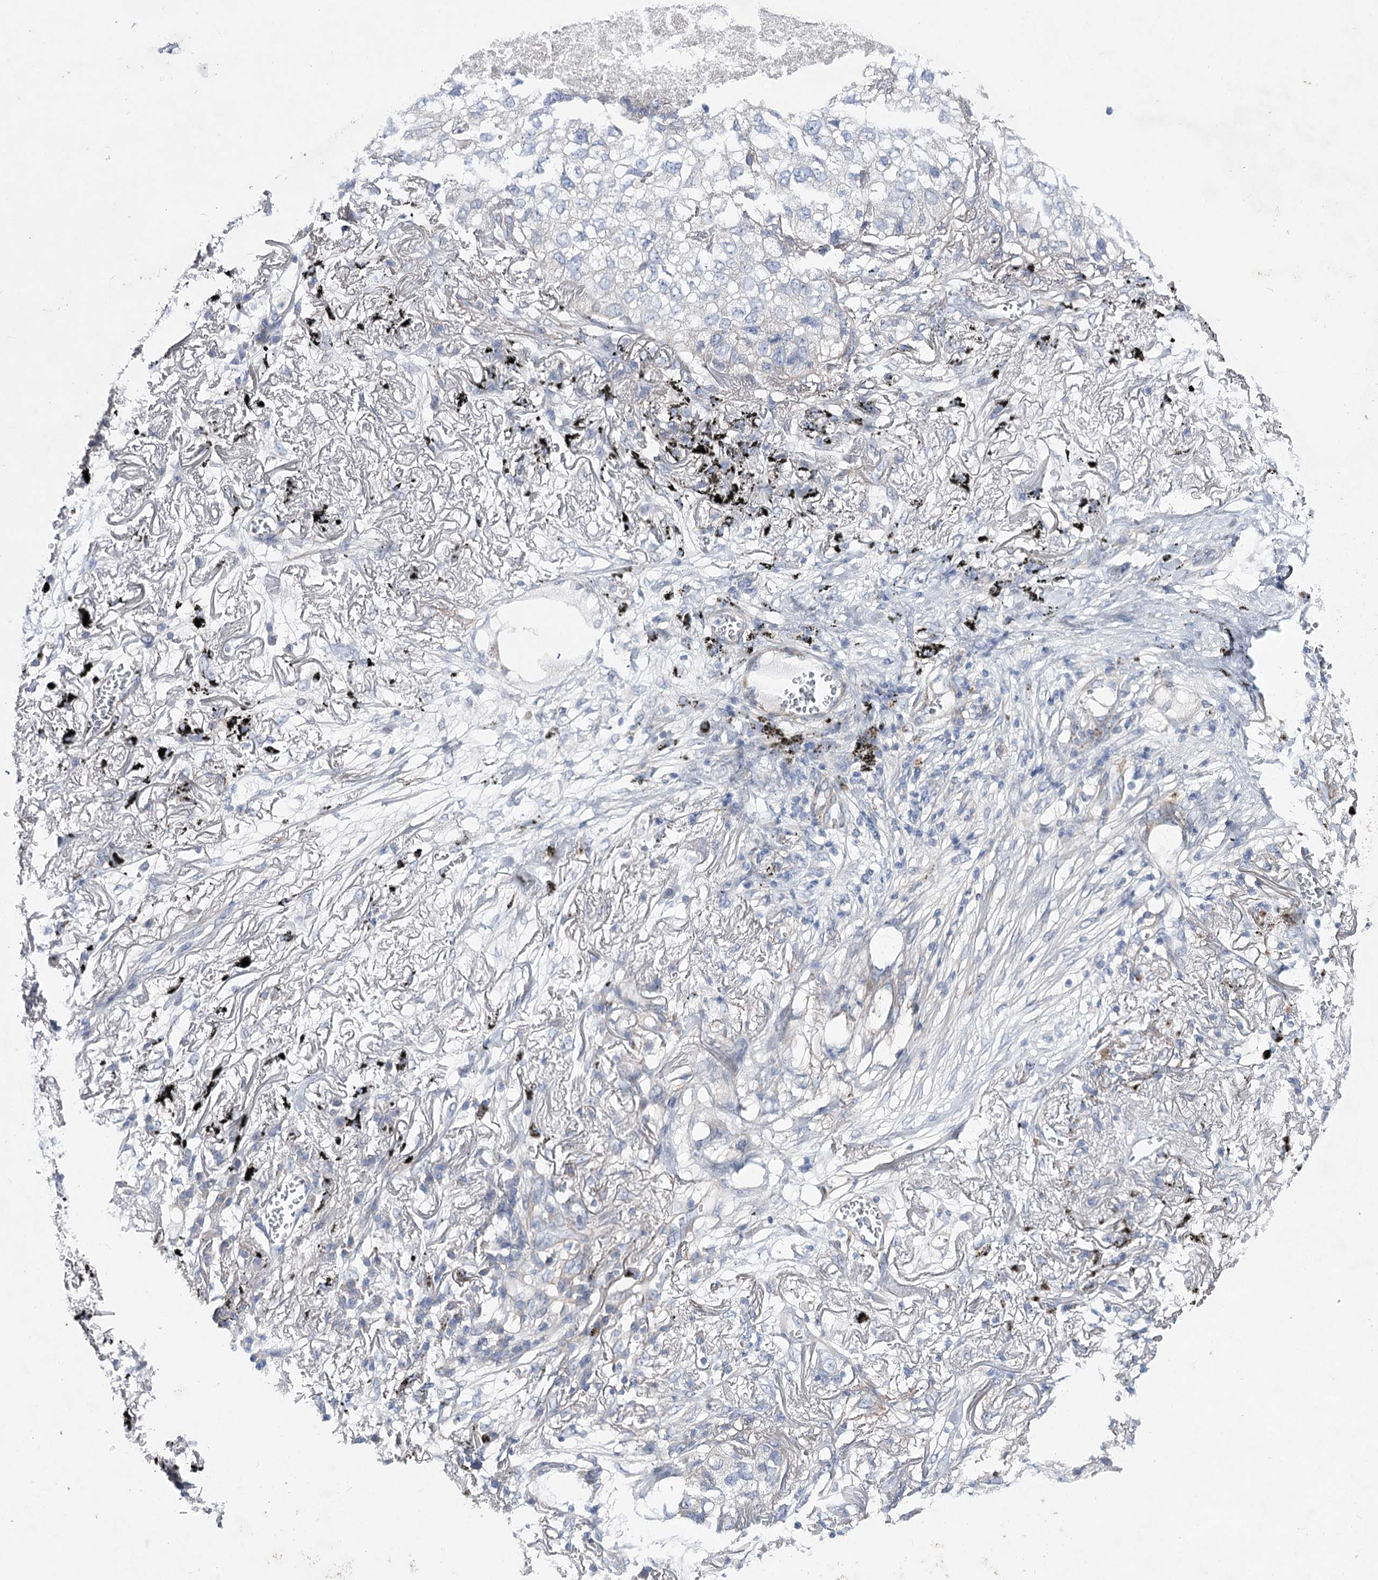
{"staining": {"intensity": "negative", "quantity": "none", "location": "none"}, "tissue": "lung cancer", "cell_type": "Tumor cells", "image_type": "cancer", "snomed": [{"axis": "morphology", "description": "Adenocarcinoma, NOS"}, {"axis": "topography", "description": "Lung"}], "caption": "IHC micrograph of lung cancer stained for a protein (brown), which exhibits no staining in tumor cells. (DAB immunohistochemistry visualized using brightfield microscopy, high magnification).", "gene": "LRRC14B", "patient": {"sex": "male", "age": 65}}